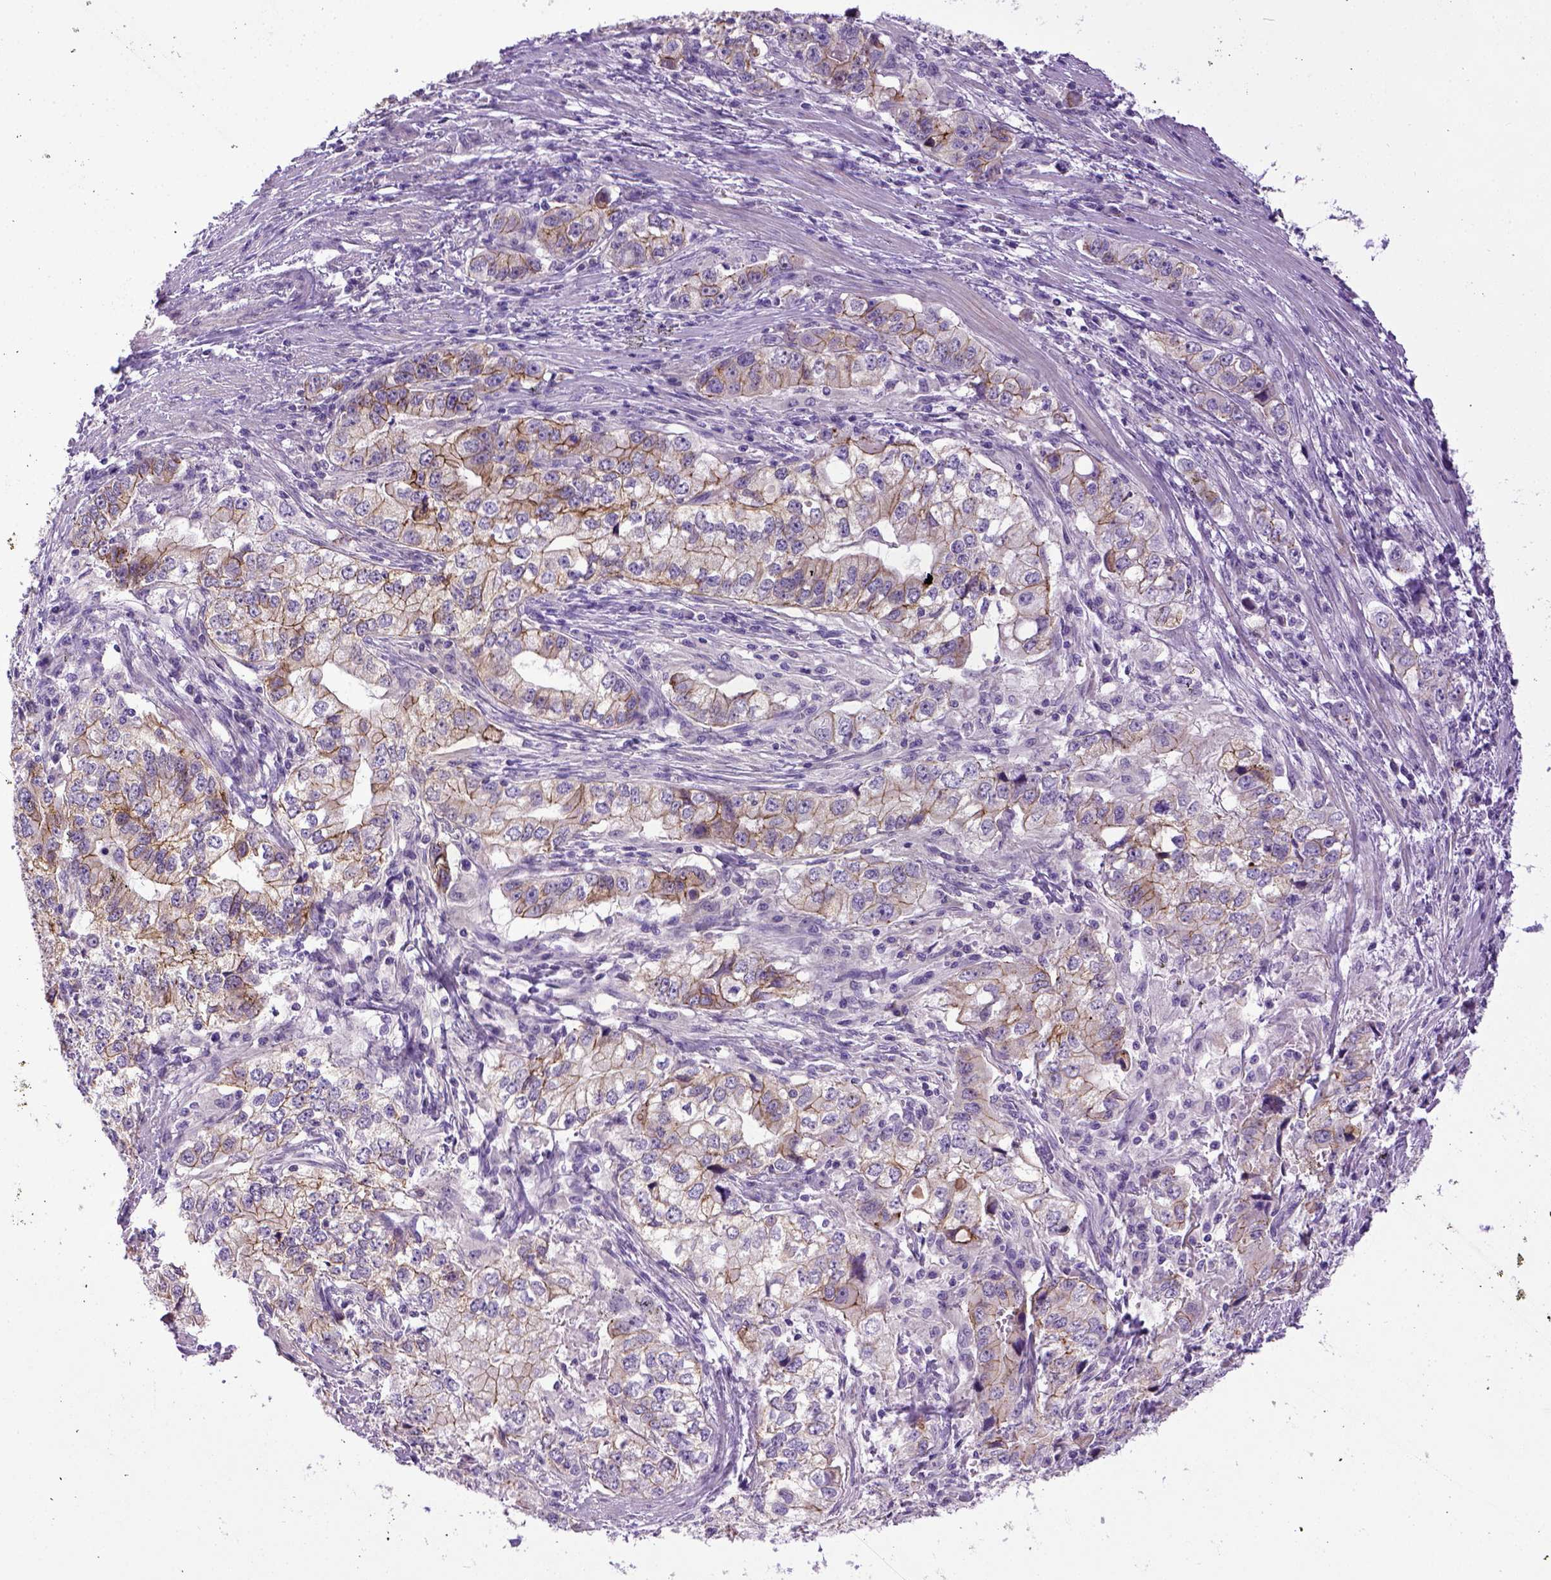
{"staining": {"intensity": "weak", "quantity": "25%-75%", "location": "cytoplasmic/membranous"}, "tissue": "stomach cancer", "cell_type": "Tumor cells", "image_type": "cancer", "snomed": [{"axis": "morphology", "description": "Adenocarcinoma, NOS"}, {"axis": "topography", "description": "Stomach, lower"}], "caption": "A histopathology image showing weak cytoplasmic/membranous expression in about 25%-75% of tumor cells in stomach adenocarcinoma, as visualized by brown immunohistochemical staining.", "gene": "CDH1", "patient": {"sex": "female", "age": 72}}